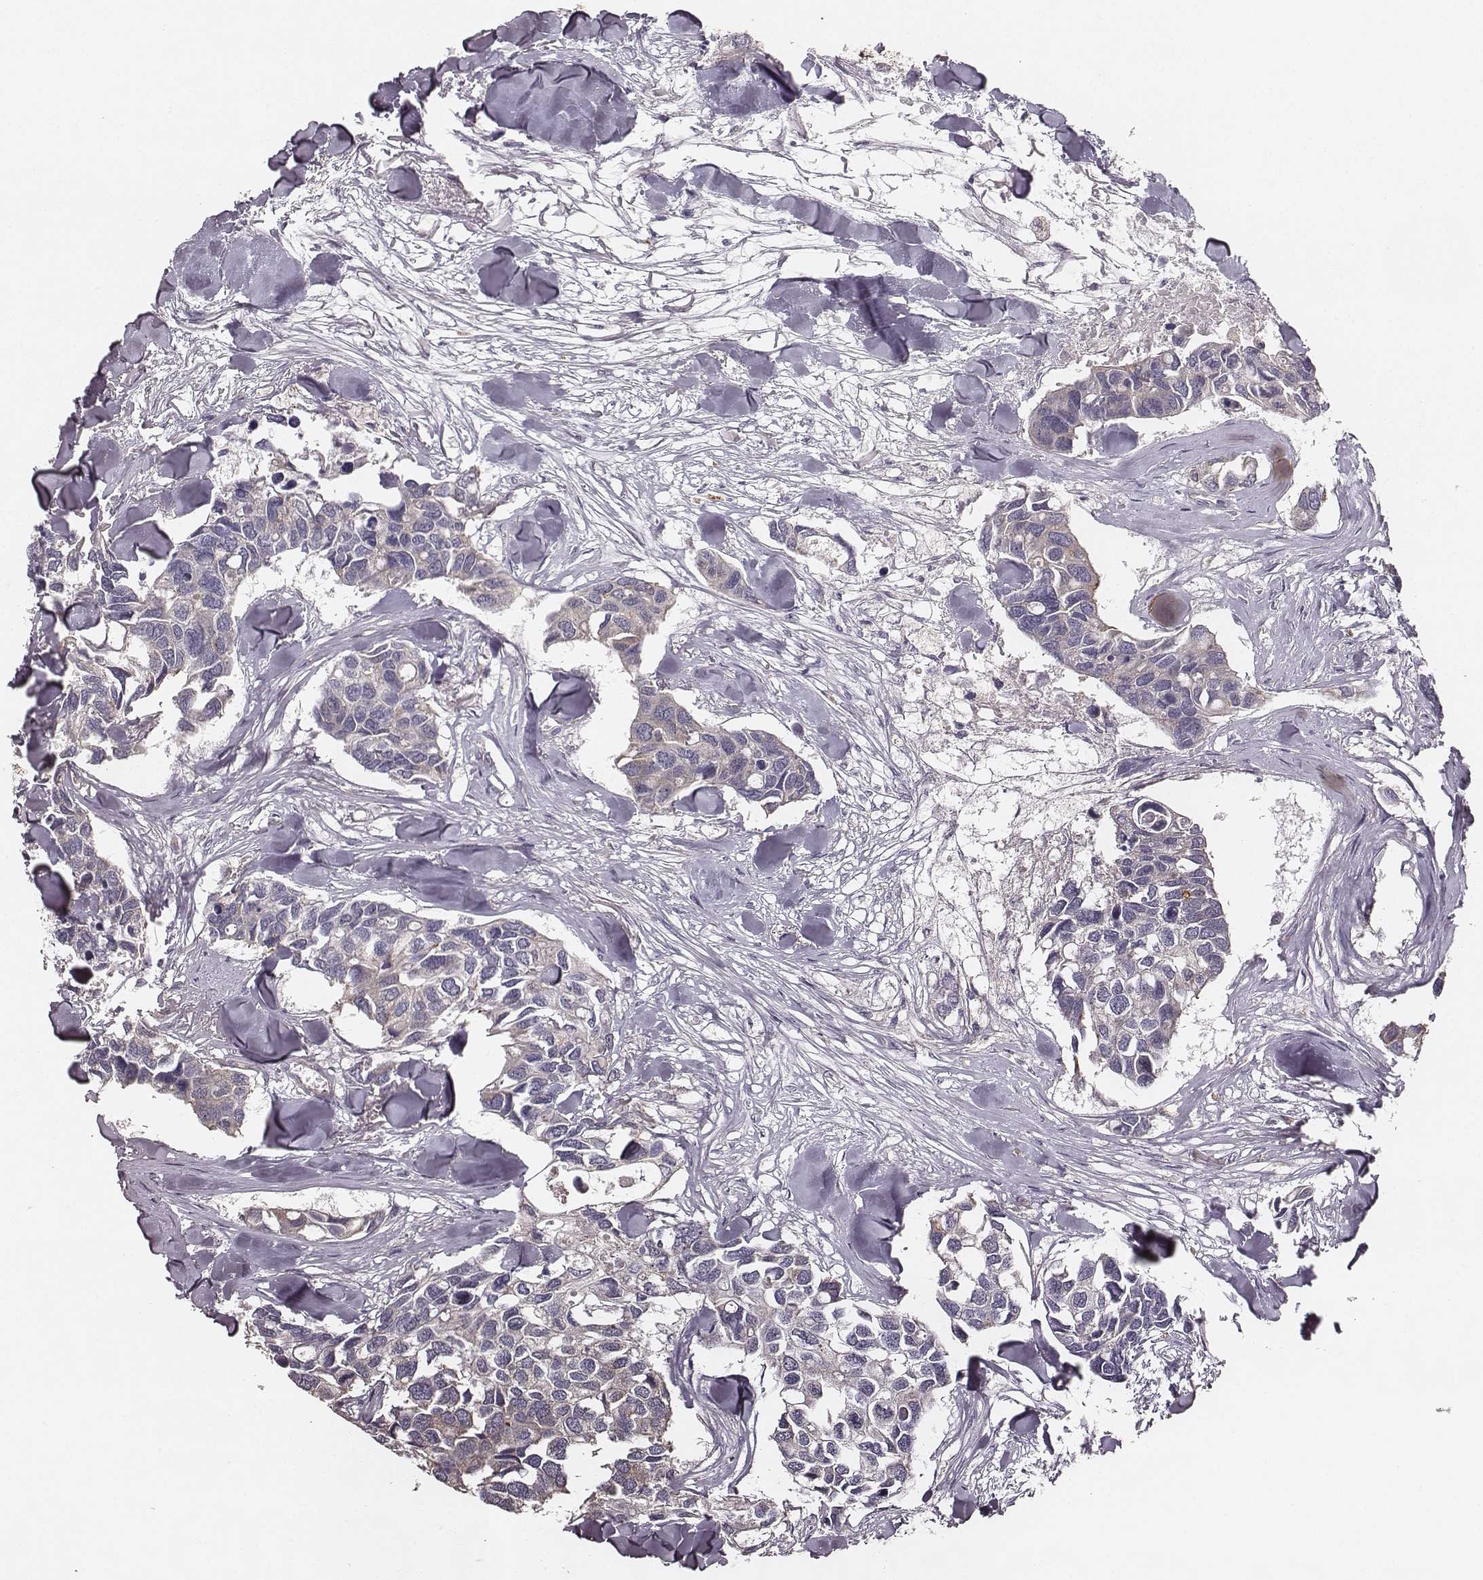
{"staining": {"intensity": "weak", "quantity": "<25%", "location": "cytoplasmic/membranous"}, "tissue": "breast cancer", "cell_type": "Tumor cells", "image_type": "cancer", "snomed": [{"axis": "morphology", "description": "Duct carcinoma"}, {"axis": "topography", "description": "Breast"}], "caption": "Tumor cells are negative for brown protein staining in breast intraductal carcinoma.", "gene": "VPS26A", "patient": {"sex": "female", "age": 83}}